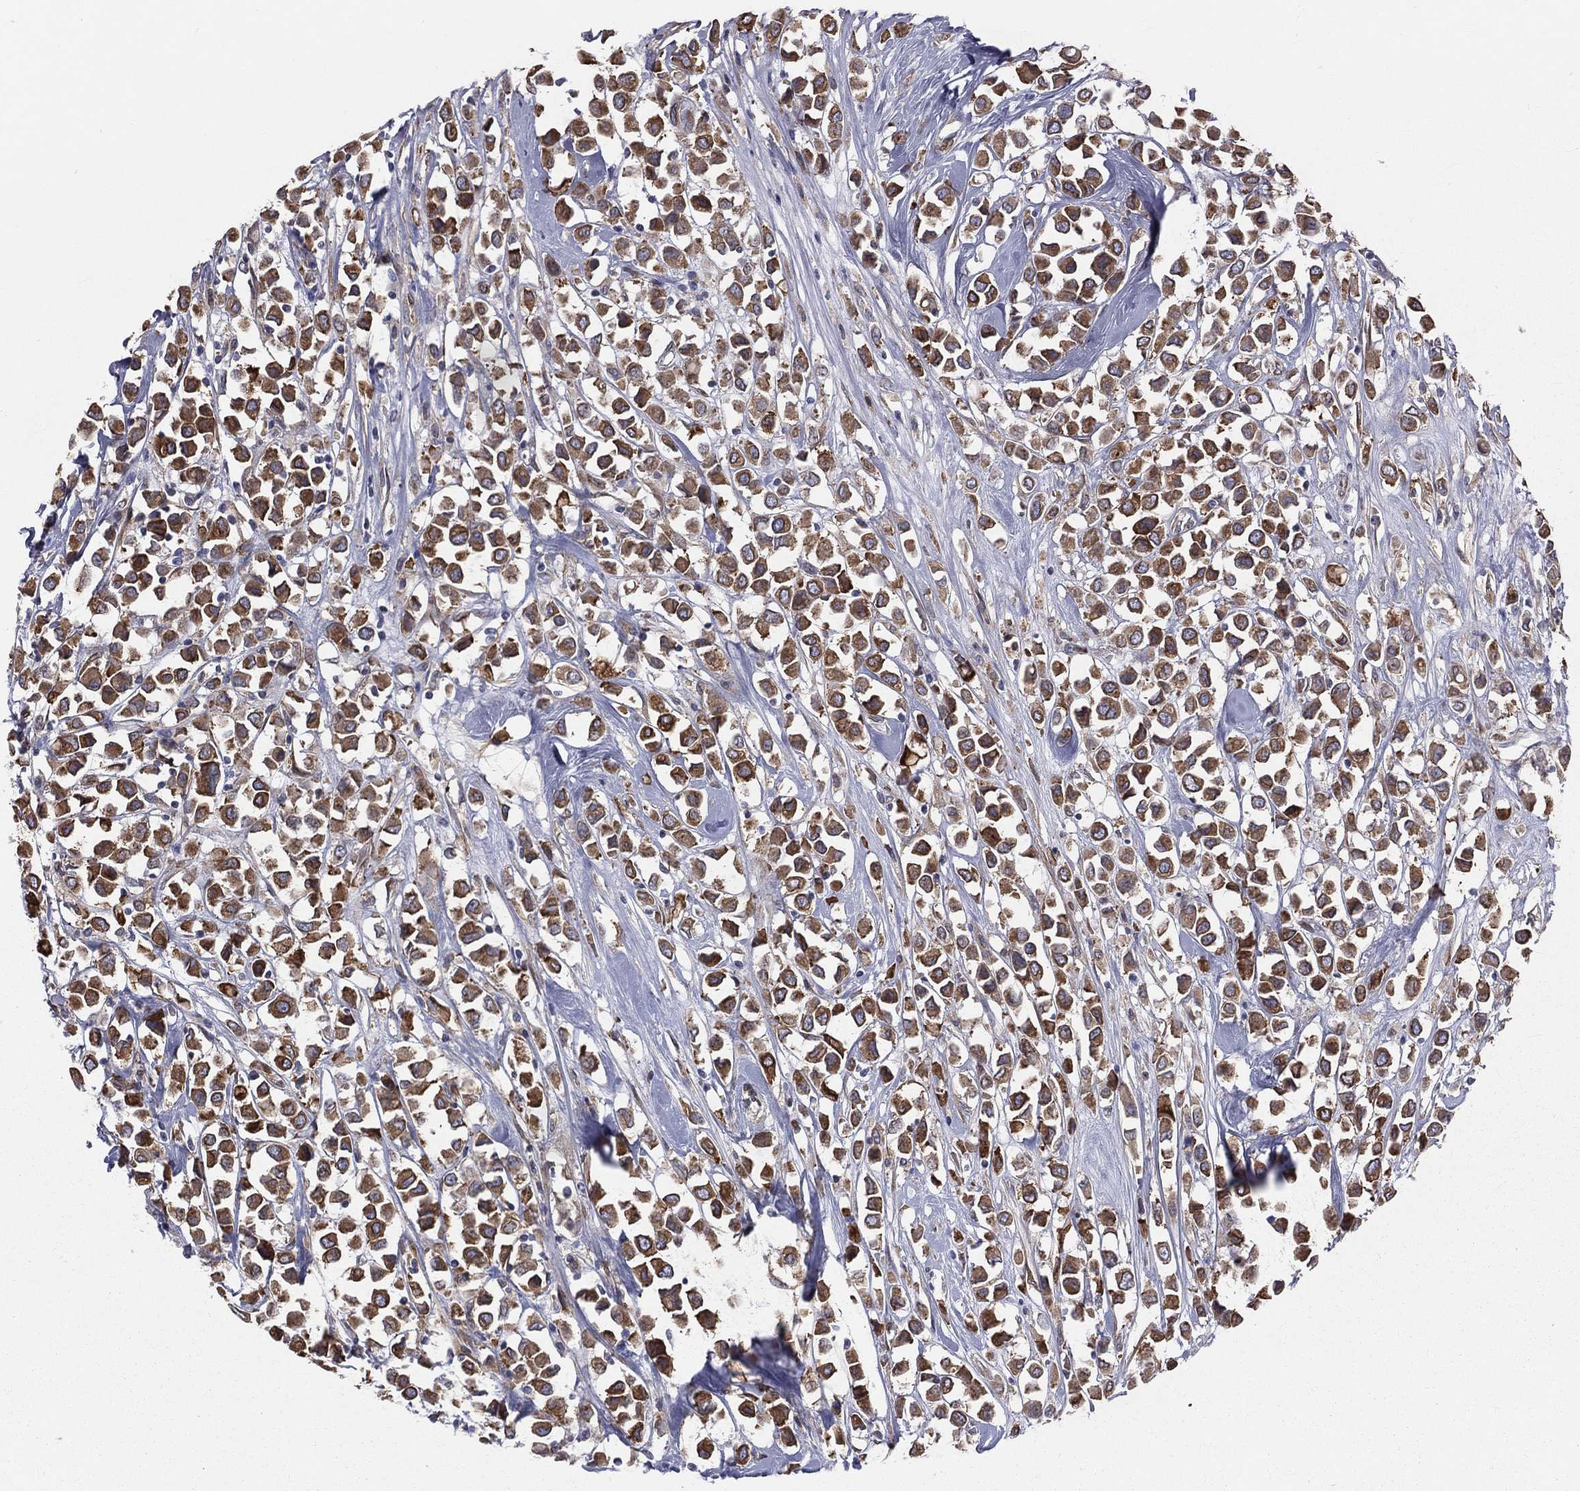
{"staining": {"intensity": "strong", "quantity": ">75%", "location": "cytoplasmic/membranous"}, "tissue": "breast cancer", "cell_type": "Tumor cells", "image_type": "cancer", "snomed": [{"axis": "morphology", "description": "Duct carcinoma"}, {"axis": "topography", "description": "Breast"}], "caption": "Immunohistochemical staining of breast cancer (intraductal carcinoma) exhibits high levels of strong cytoplasmic/membranous positivity in approximately >75% of tumor cells.", "gene": "PGRMC1", "patient": {"sex": "female", "age": 61}}